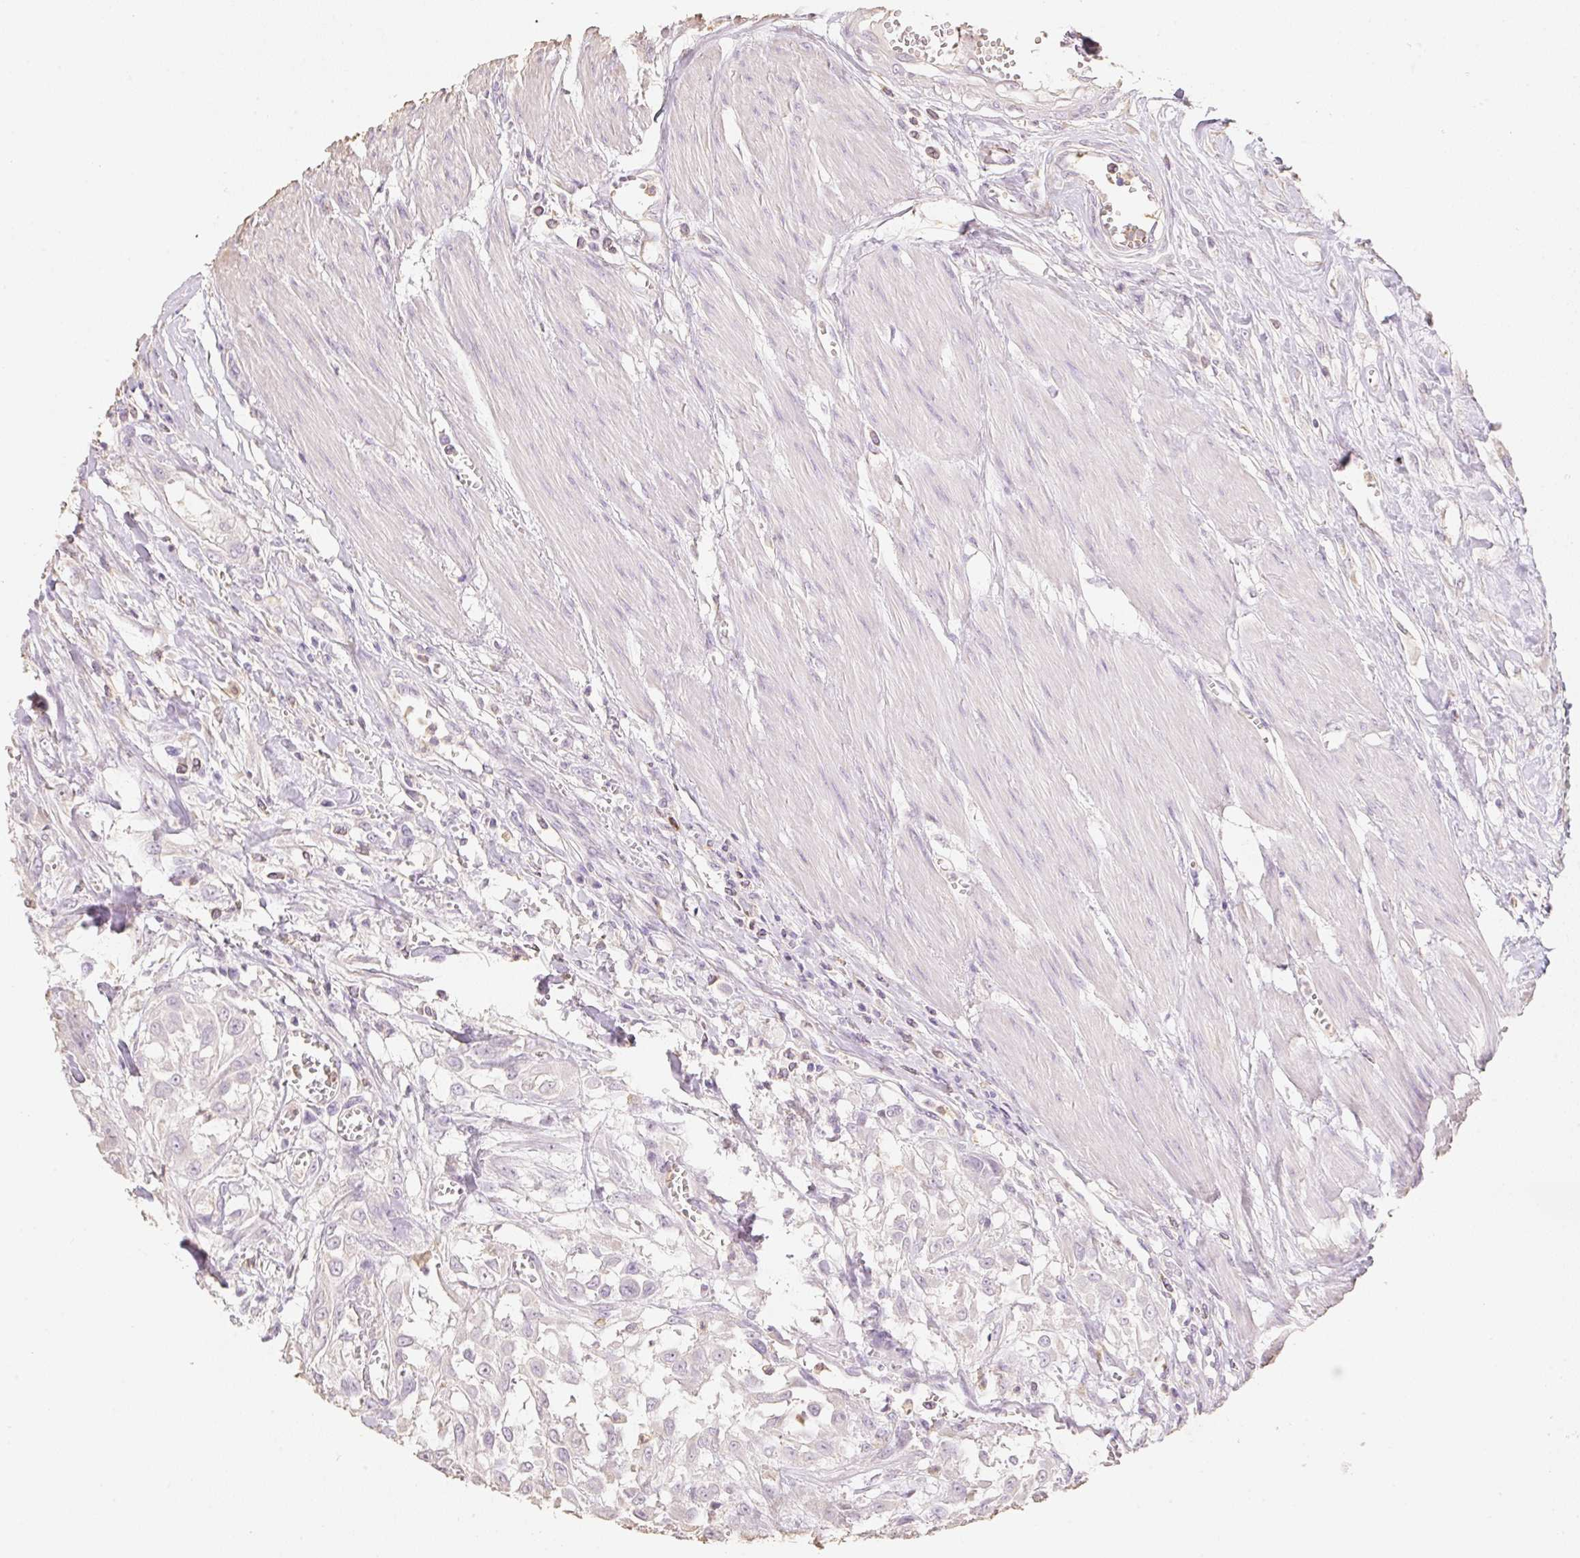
{"staining": {"intensity": "negative", "quantity": "none", "location": "none"}, "tissue": "urothelial cancer", "cell_type": "Tumor cells", "image_type": "cancer", "snomed": [{"axis": "morphology", "description": "Urothelial carcinoma, High grade"}, {"axis": "topography", "description": "Urinary bladder"}], "caption": "High power microscopy photomicrograph of an immunohistochemistry image of urothelial carcinoma (high-grade), revealing no significant expression in tumor cells.", "gene": "MBOAT7", "patient": {"sex": "male", "age": 57}}